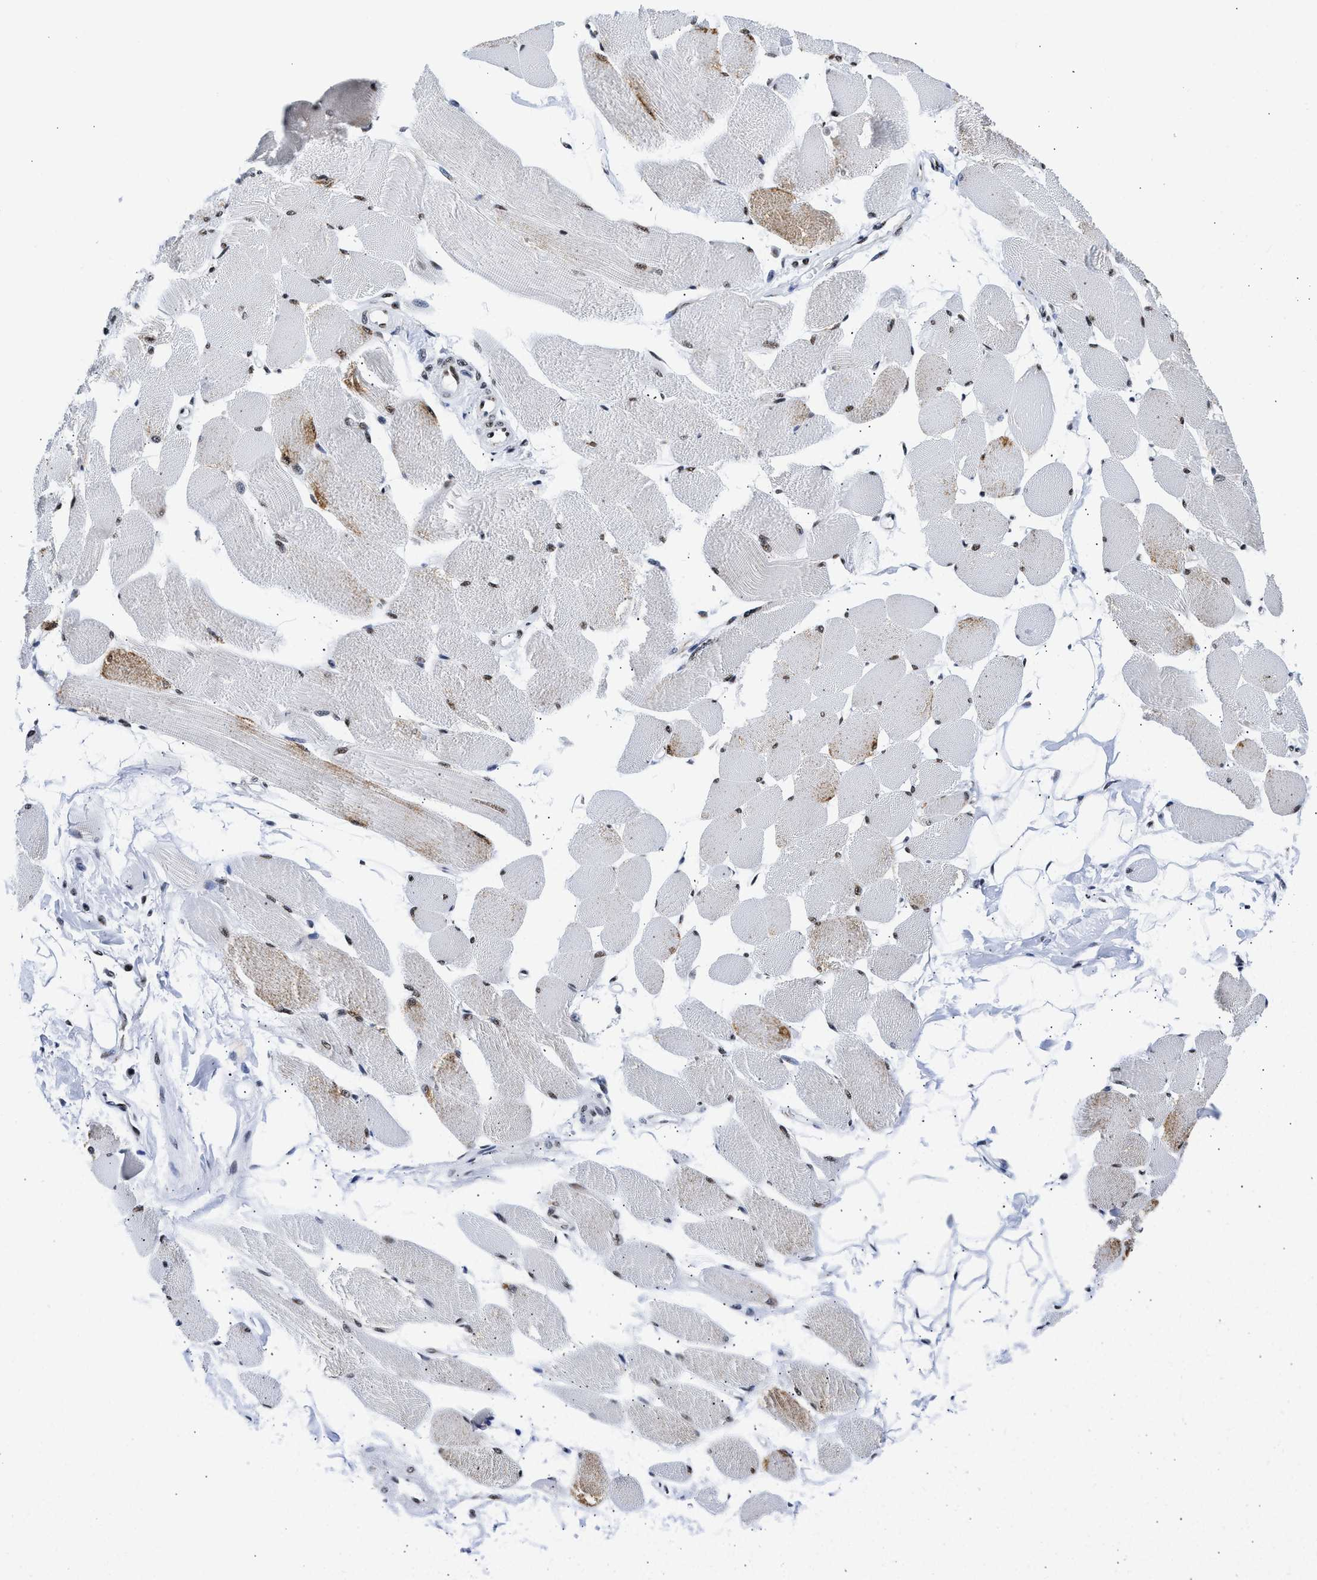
{"staining": {"intensity": "moderate", "quantity": ">75%", "location": "nuclear"}, "tissue": "skeletal muscle", "cell_type": "Myocytes", "image_type": "normal", "snomed": [{"axis": "morphology", "description": "Normal tissue, NOS"}, {"axis": "topography", "description": "Skeletal muscle"}, {"axis": "topography", "description": "Peripheral nerve tissue"}], "caption": "An immunohistochemistry (IHC) micrograph of benign tissue is shown. Protein staining in brown highlights moderate nuclear positivity in skeletal muscle within myocytes.", "gene": "RBM8A", "patient": {"sex": "female", "age": 84}}